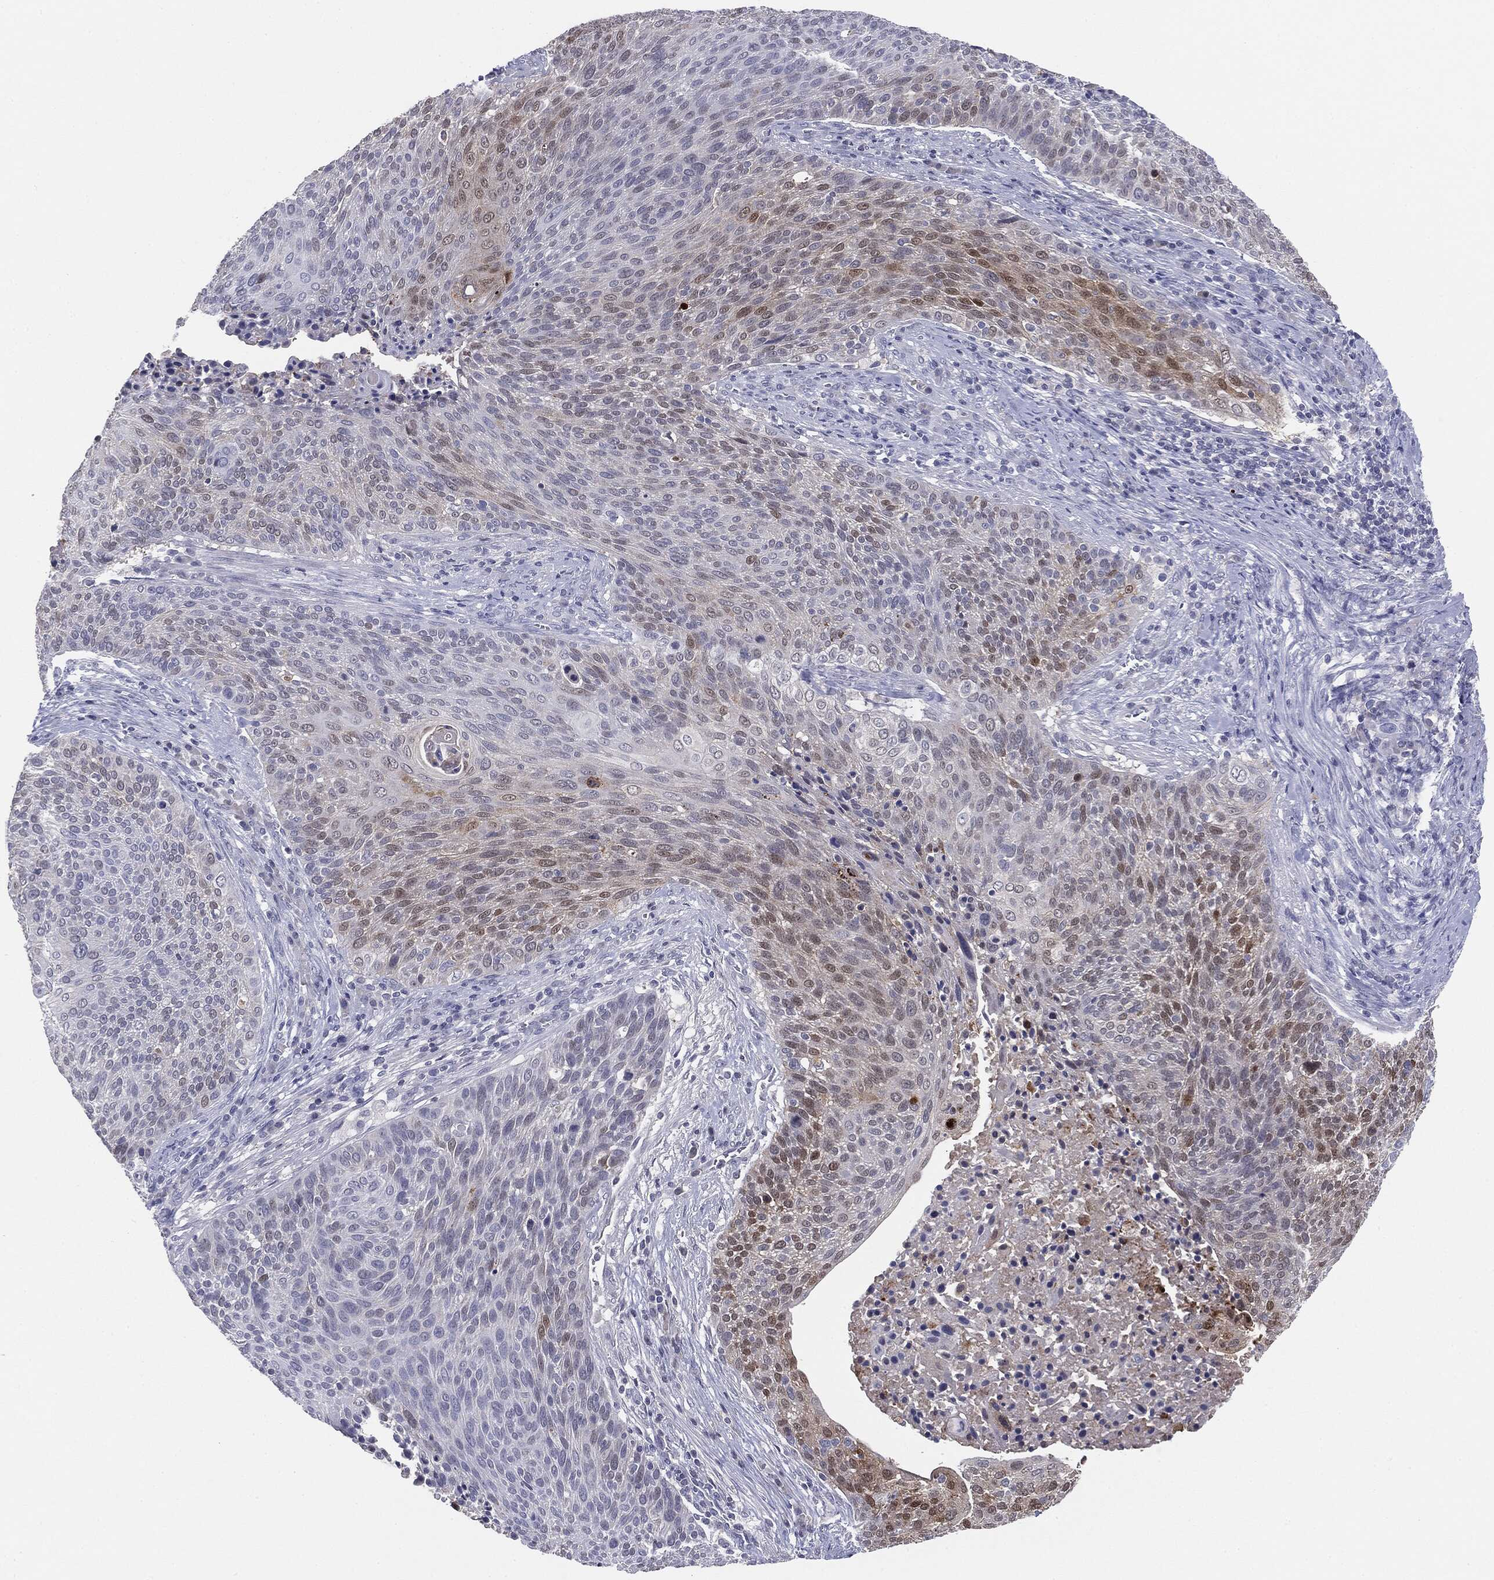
{"staining": {"intensity": "moderate", "quantity": "<25%", "location": "nuclear"}, "tissue": "cervical cancer", "cell_type": "Tumor cells", "image_type": "cancer", "snomed": [{"axis": "morphology", "description": "Squamous cell carcinoma, NOS"}, {"axis": "topography", "description": "Cervix"}], "caption": "Immunohistochemical staining of cervical cancer demonstrates low levels of moderate nuclear staining in about <25% of tumor cells.", "gene": "SERPINB4", "patient": {"sex": "female", "age": 31}}